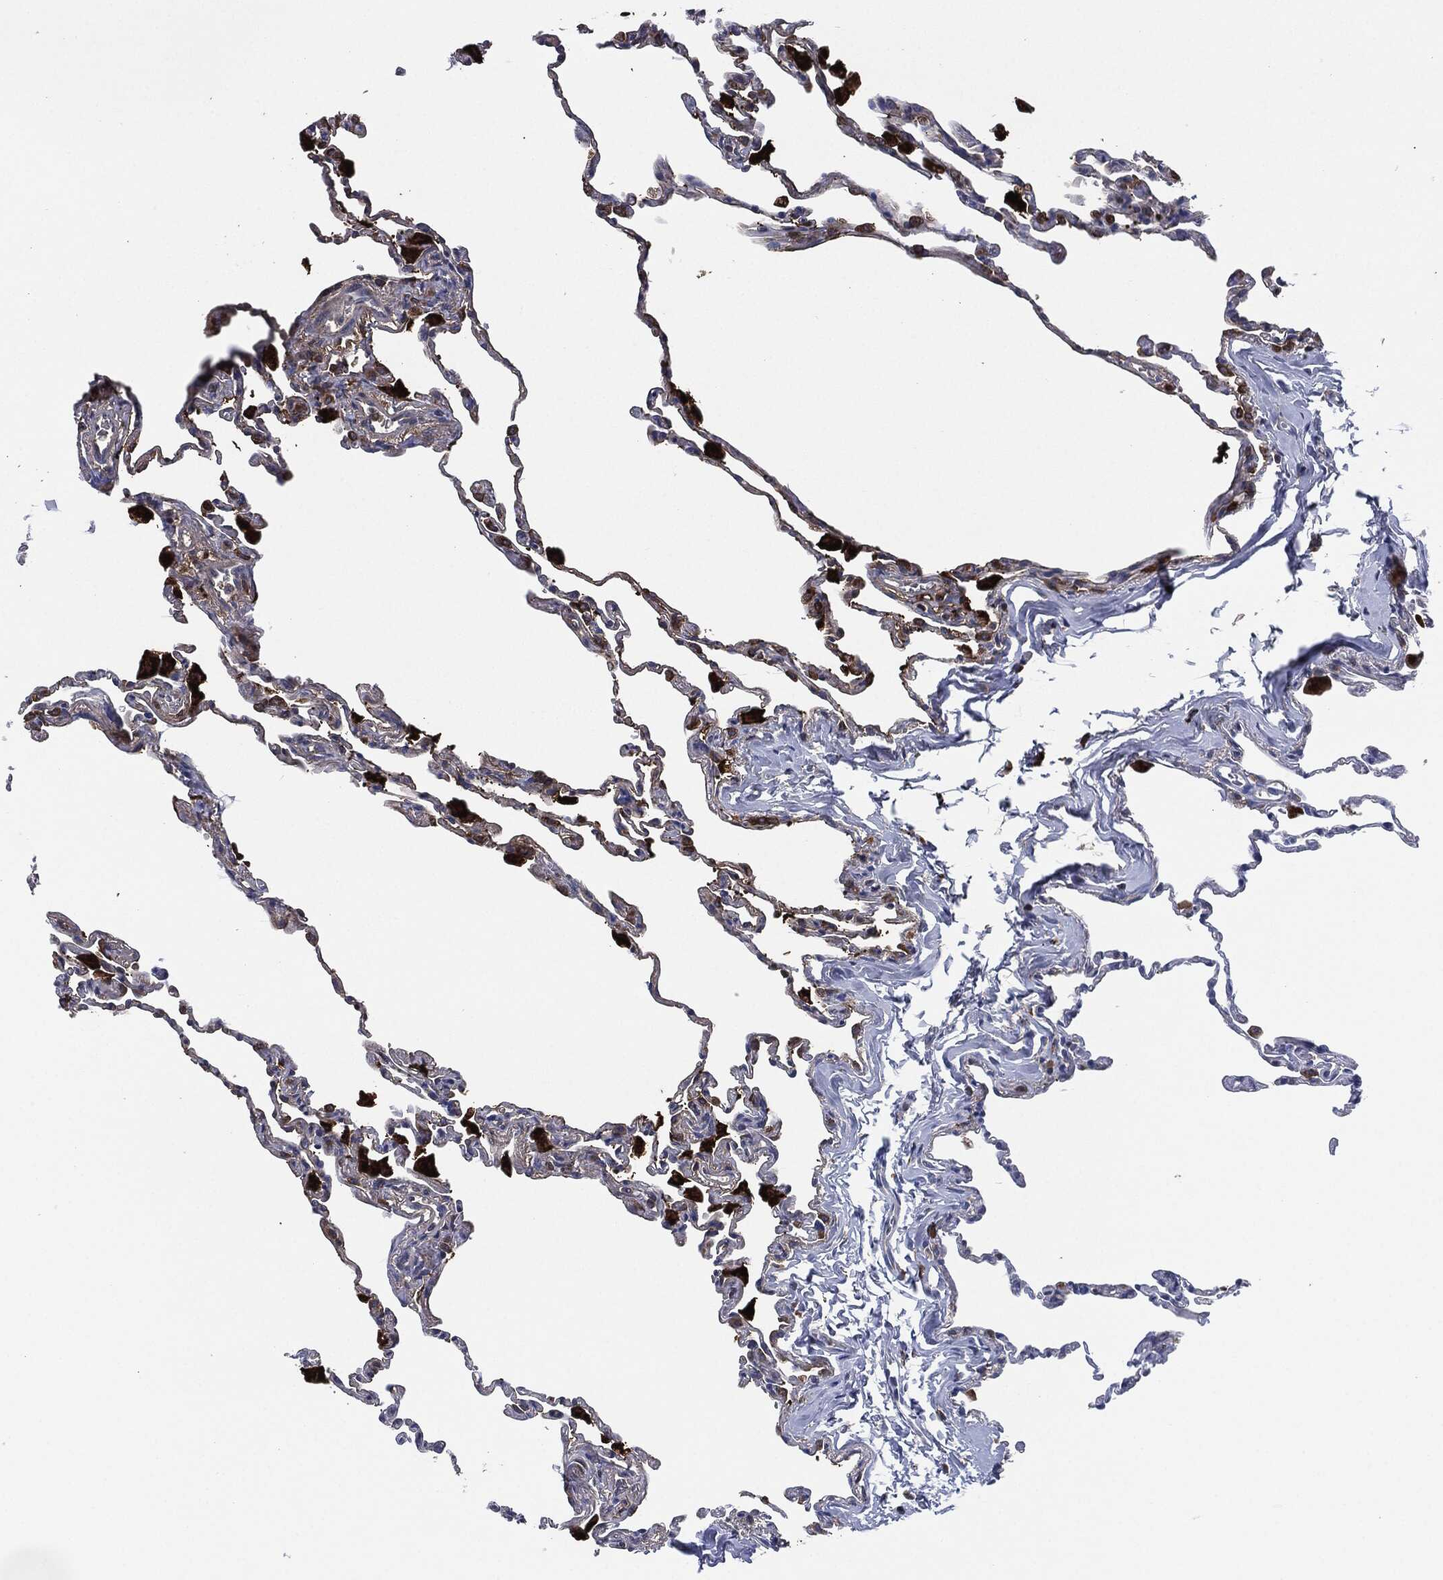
{"staining": {"intensity": "negative", "quantity": "none", "location": "none"}, "tissue": "lung", "cell_type": "Alveolar cells", "image_type": "normal", "snomed": [{"axis": "morphology", "description": "Normal tissue, NOS"}, {"axis": "topography", "description": "Lung"}], "caption": "Protein analysis of unremarkable lung shows no significant expression in alveolar cells. (Immunohistochemistry, brightfield microscopy, high magnification).", "gene": "TMEM11", "patient": {"sex": "female", "age": 57}}